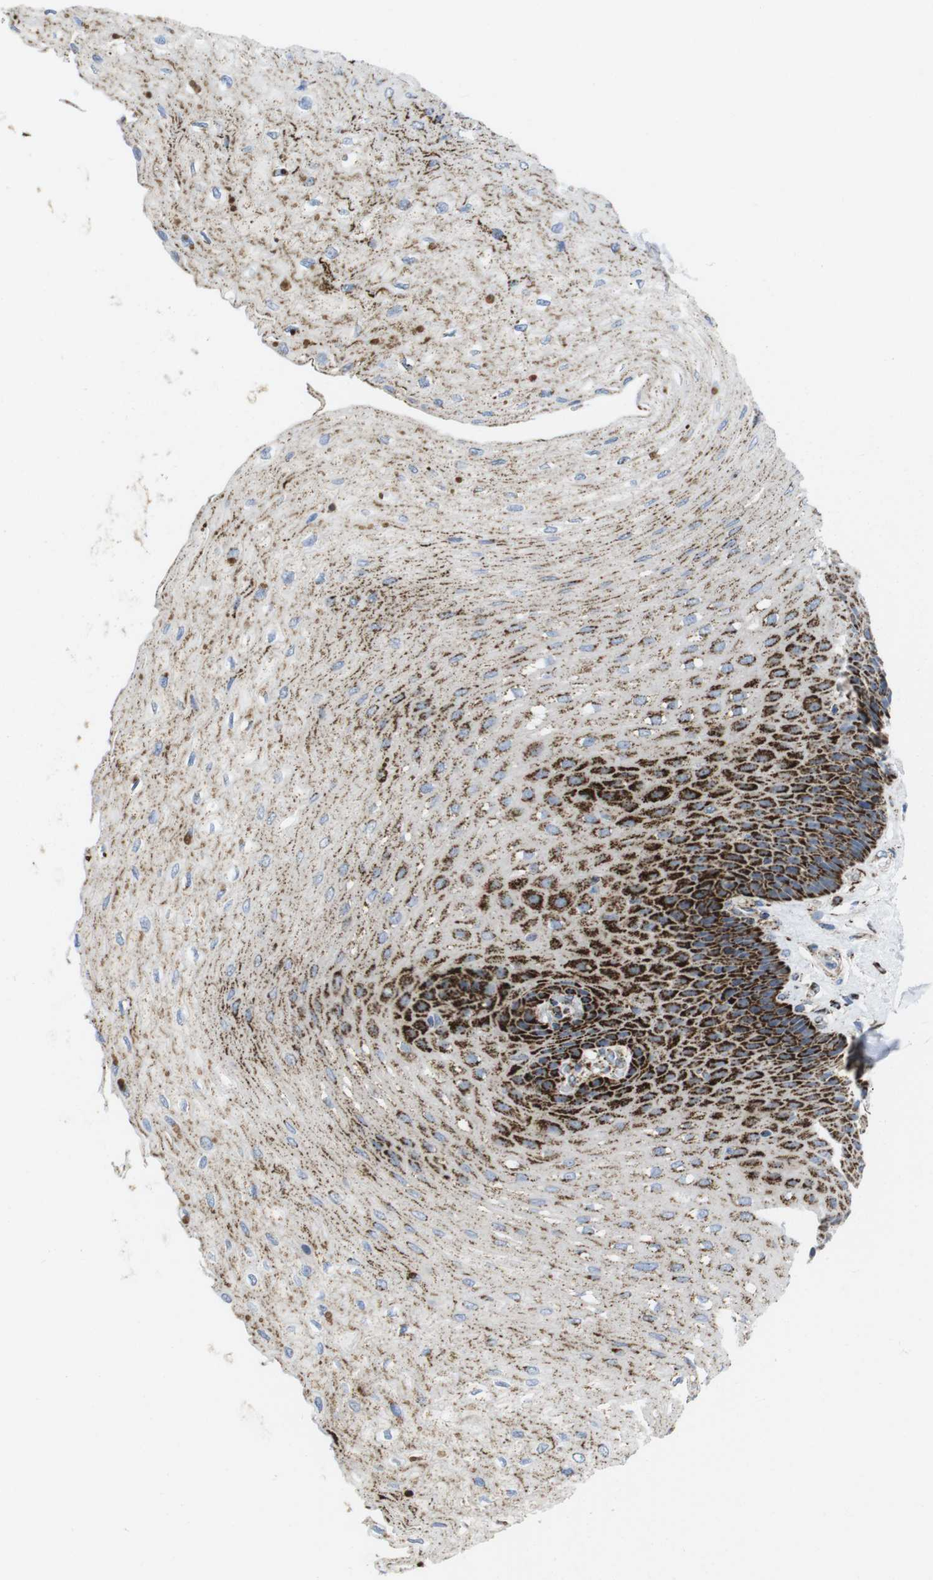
{"staining": {"intensity": "strong", "quantity": "25%-75%", "location": "cytoplasmic/membranous"}, "tissue": "esophagus", "cell_type": "Squamous epithelial cells", "image_type": "normal", "snomed": [{"axis": "morphology", "description": "Normal tissue, NOS"}, {"axis": "topography", "description": "Esophagus"}], "caption": "A high amount of strong cytoplasmic/membranous expression is present in approximately 25%-75% of squamous epithelial cells in normal esophagus.", "gene": "TMEM192", "patient": {"sex": "female", "age": 72}}